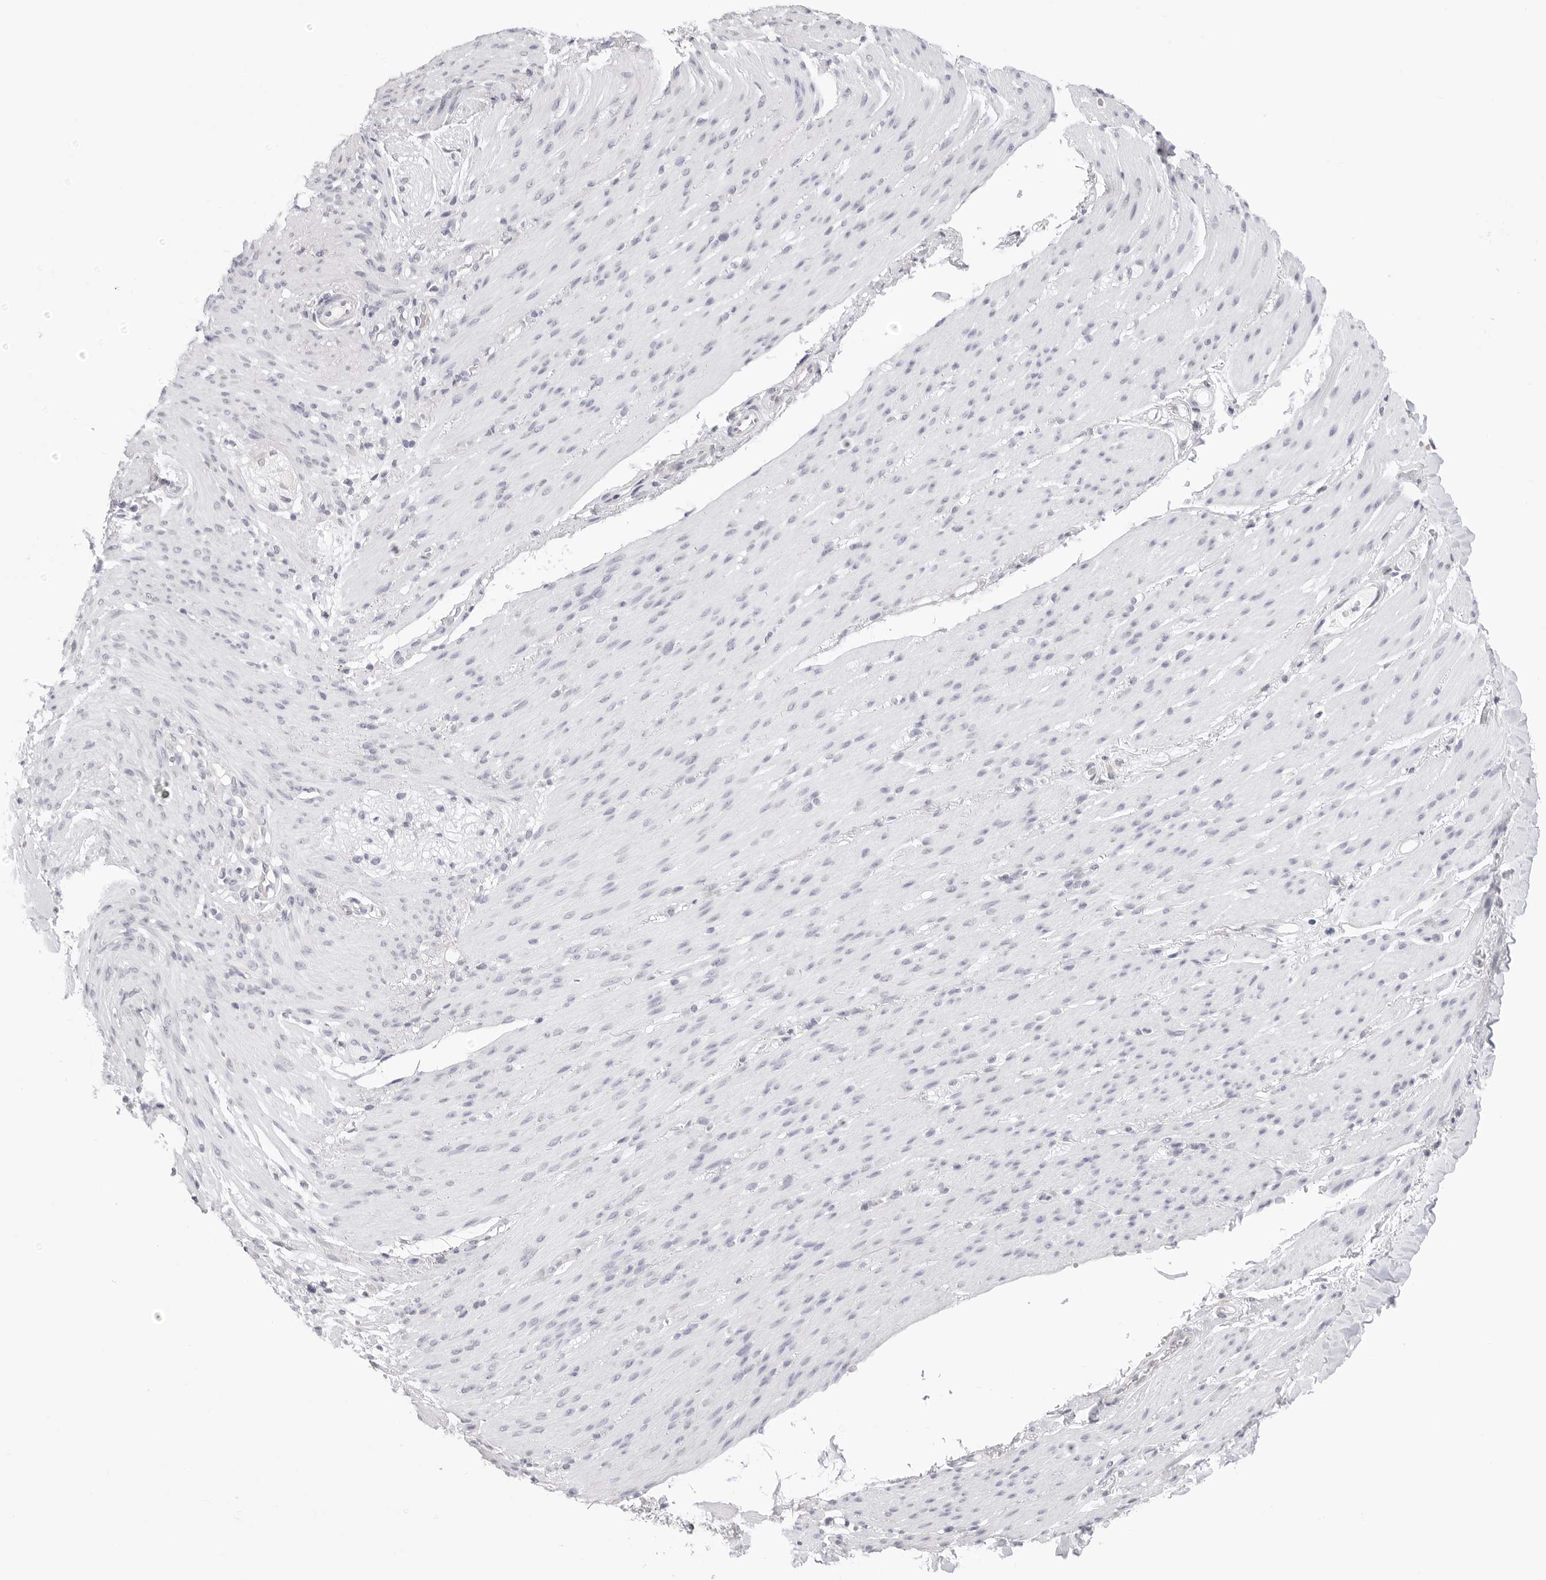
{"staining": {"intensity": "negative", "quantity": "none", "location": "none"}, "tissue": "smooth muscle", "cell_type": "Smooth muscle cells", "image_type": "normal", "snomed": [{"axis": "morphology", "description": "Normal tissue, NOS"}, {"axis": "topography", "description": "Colon"}, {"axis": "topography", "description": "Peripheral nerve tissue"}], "caption": "The micrograph exhibits no significant staining in smooth muscle cells of smooth muscle. (DAB (3,3'-diaminobenzidine) immunohistochemistry with hematoxylin counter stain).", "gene": "RPN1", "patient": {"sex": "female", "age": 61}}